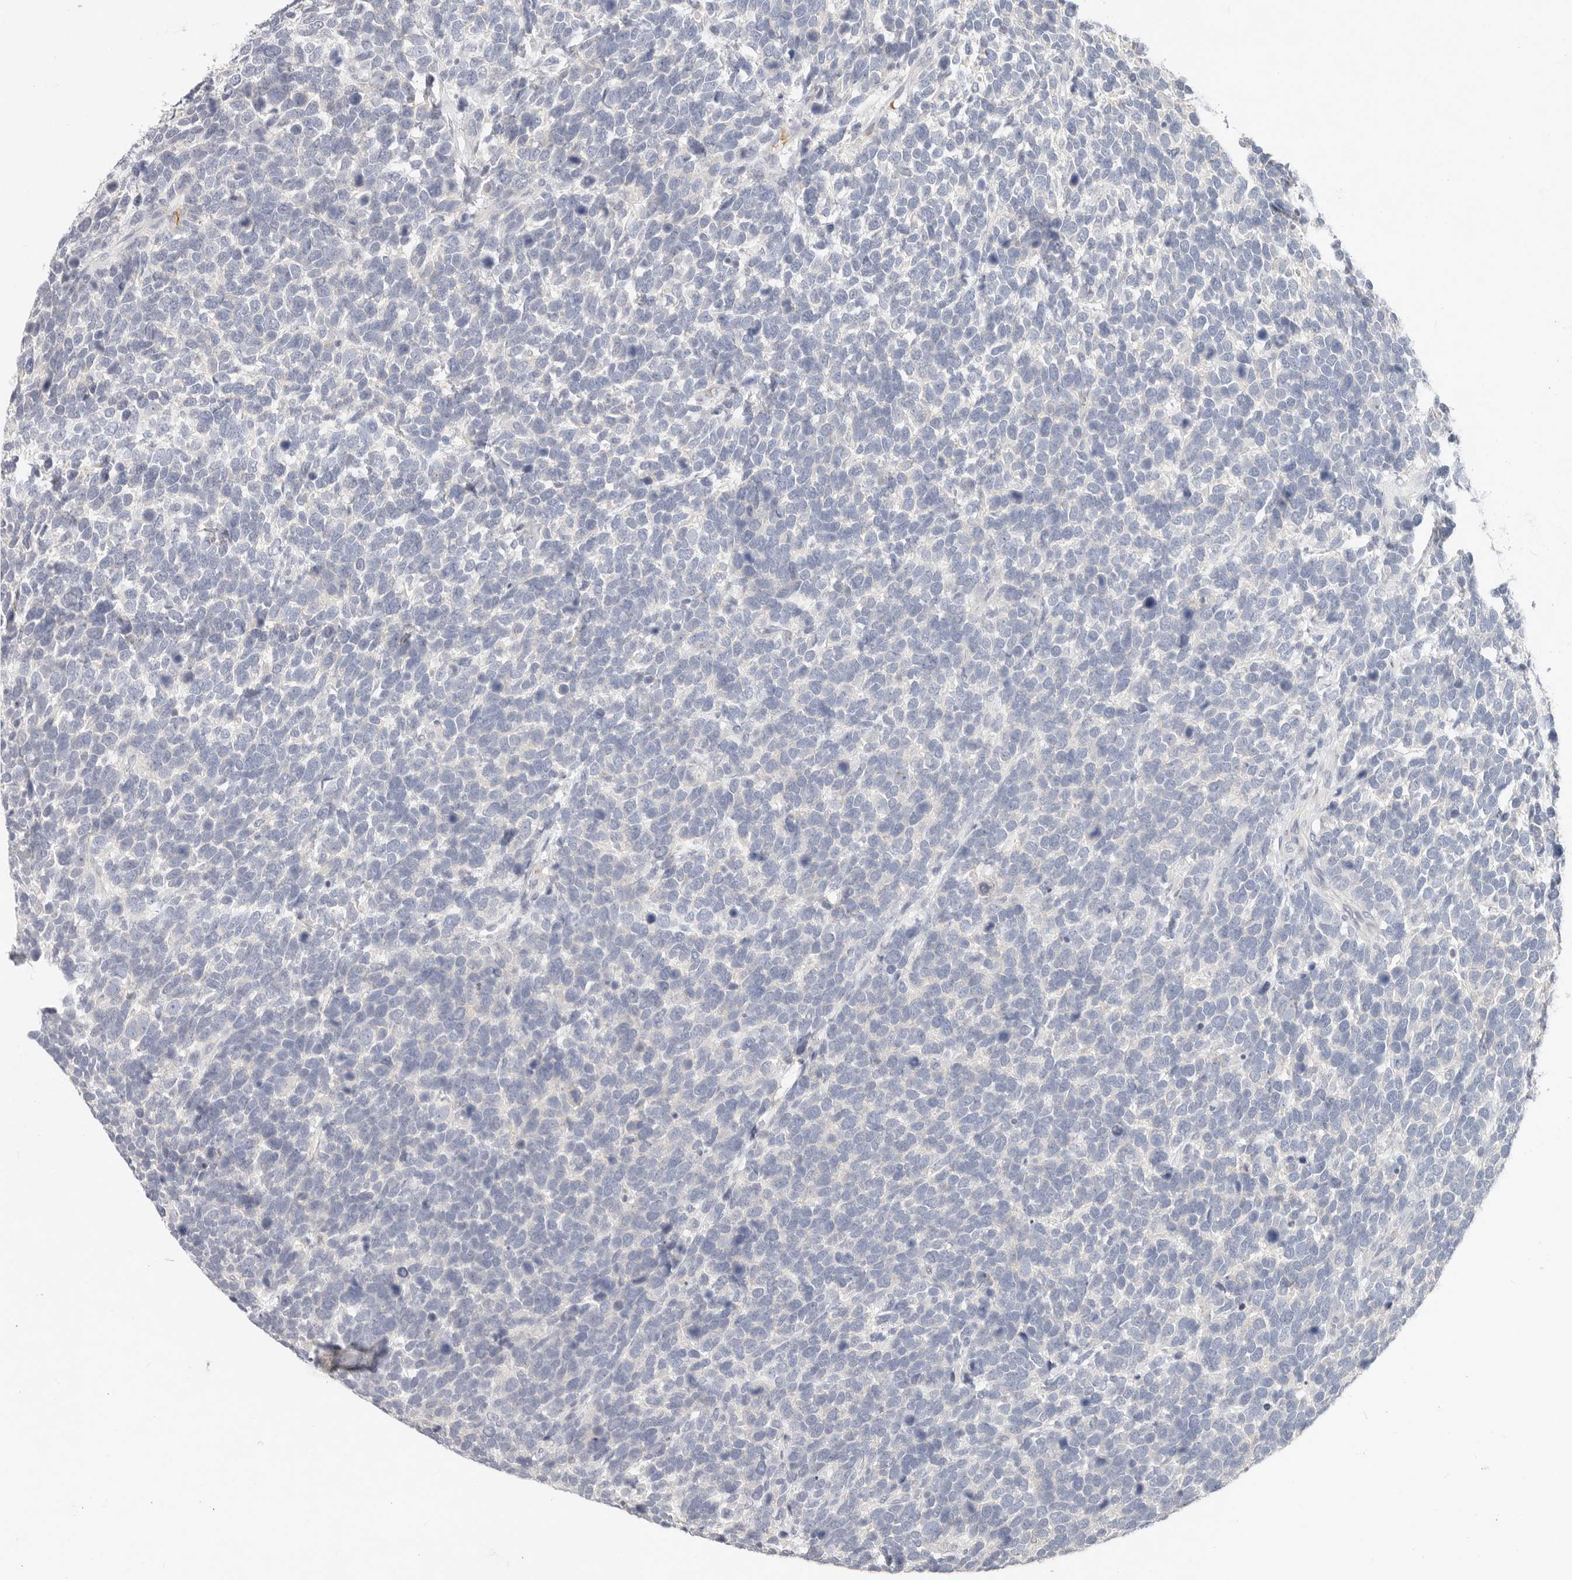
{"staining": {"intensity": "negative", "quantity": "none", "location": "none"}, "tissue": "urothelial cancer", "cell_type": "Tumor cells", "image_type": "cancer", "snomed": [{"axis": "morphology", "description": "Urothelial carcinoma, High grade"}, {"axis": "topography", "description": "Urinary bladder"}], "caption": "Urothelial cancer was stained to show a protein in brown. There is no significant staining in tumor cells. Nuclei are stained in blue.", "gene": "TMEM63B", "patient": {"sex": "female", "age": 82}}